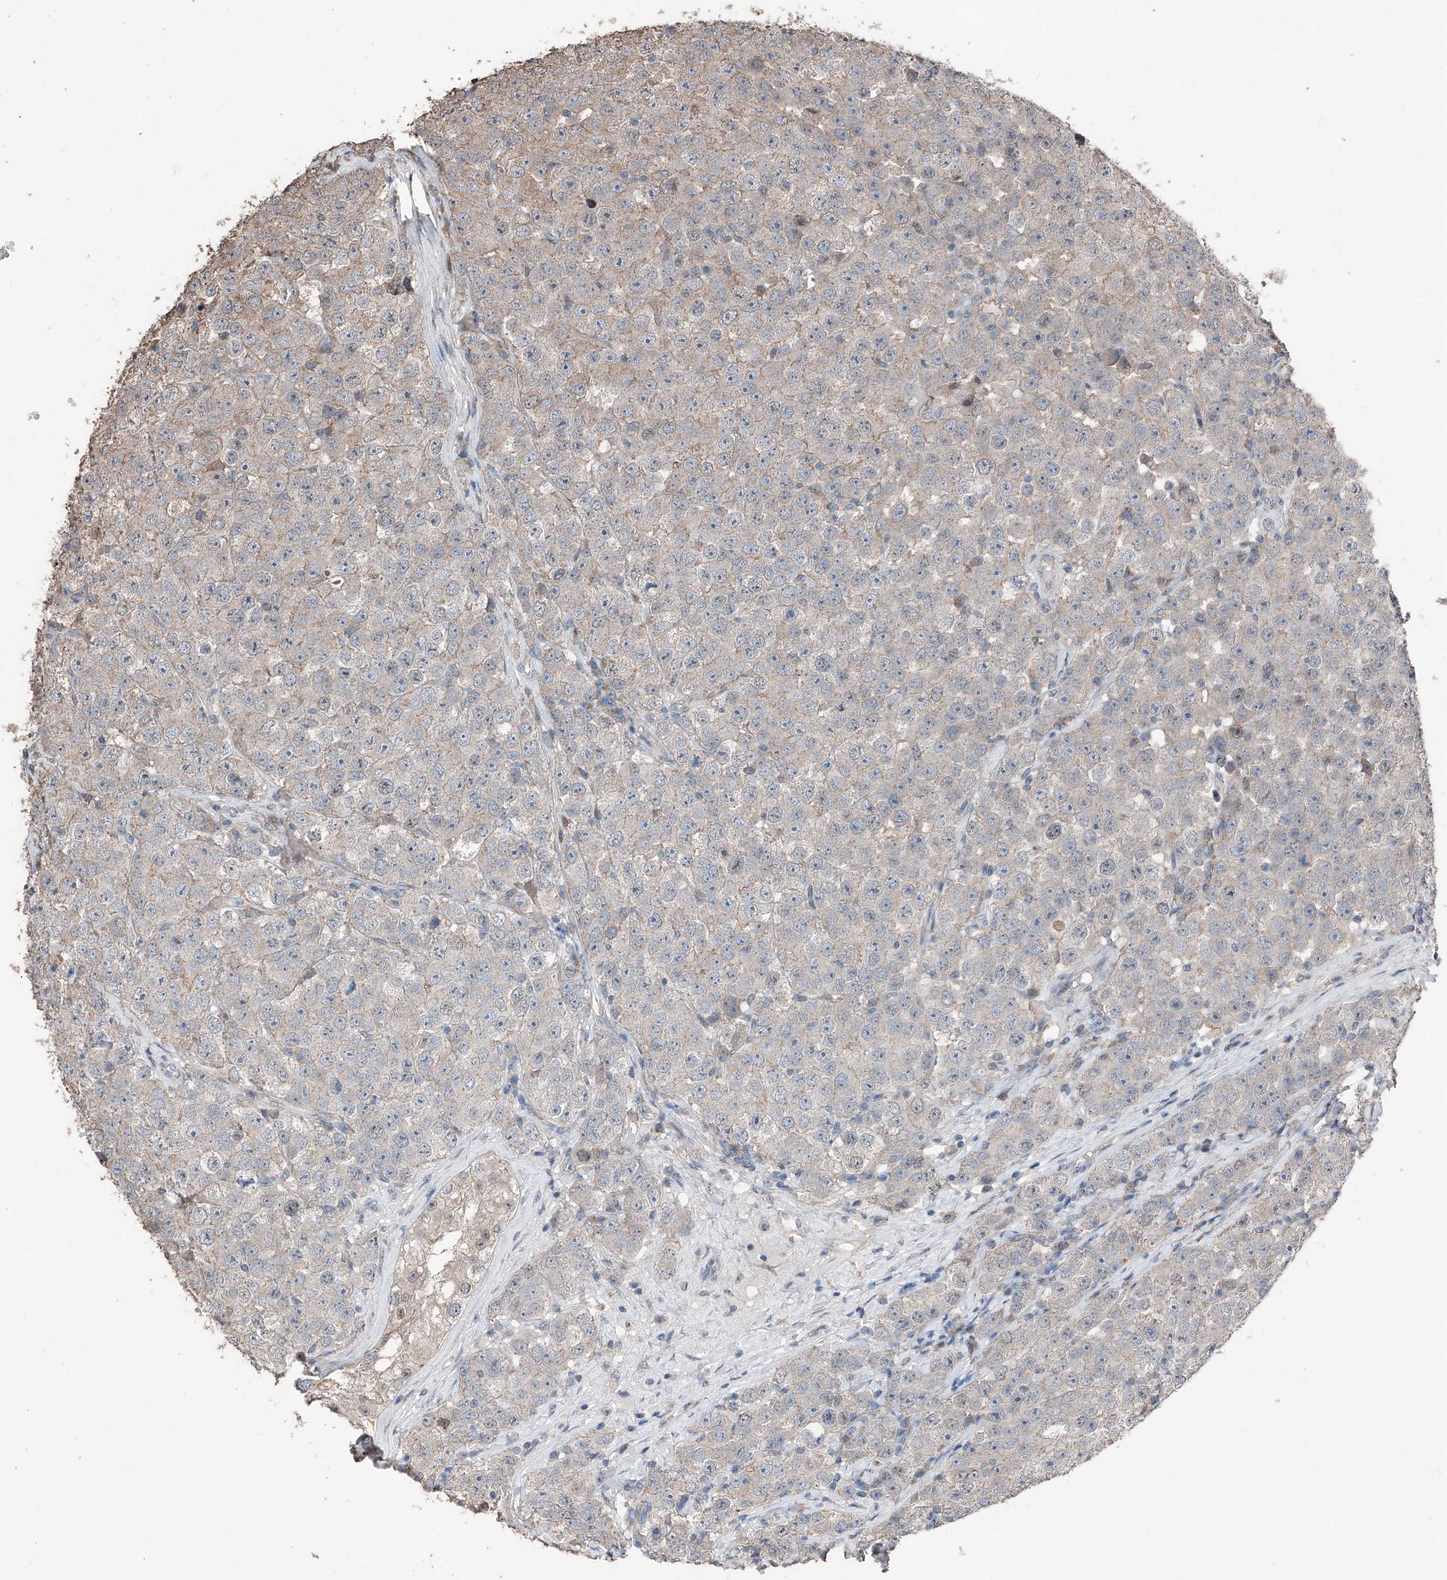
{"staining": {"intensity": "weak", "quantity": "<25%", "location": "cytoplasmic/membranous"}, "tissue": "testis cancer", "cell_type": "Tumor cells", "image_type": "cancer", "snomed": [{"axis": "morphology", "description": "Seminoma, NOS"}, {"axis": "topography", "description": "Testis"}], "caption": "Immunohistochemistry (IHC) histopathology image of neoplastic tissue: seminoma (testis) stained with DAB displays no significant protein positivity in tumor cells.", "gene": "MAMLD1", "patient": {"sex": "male", "age": 28}}